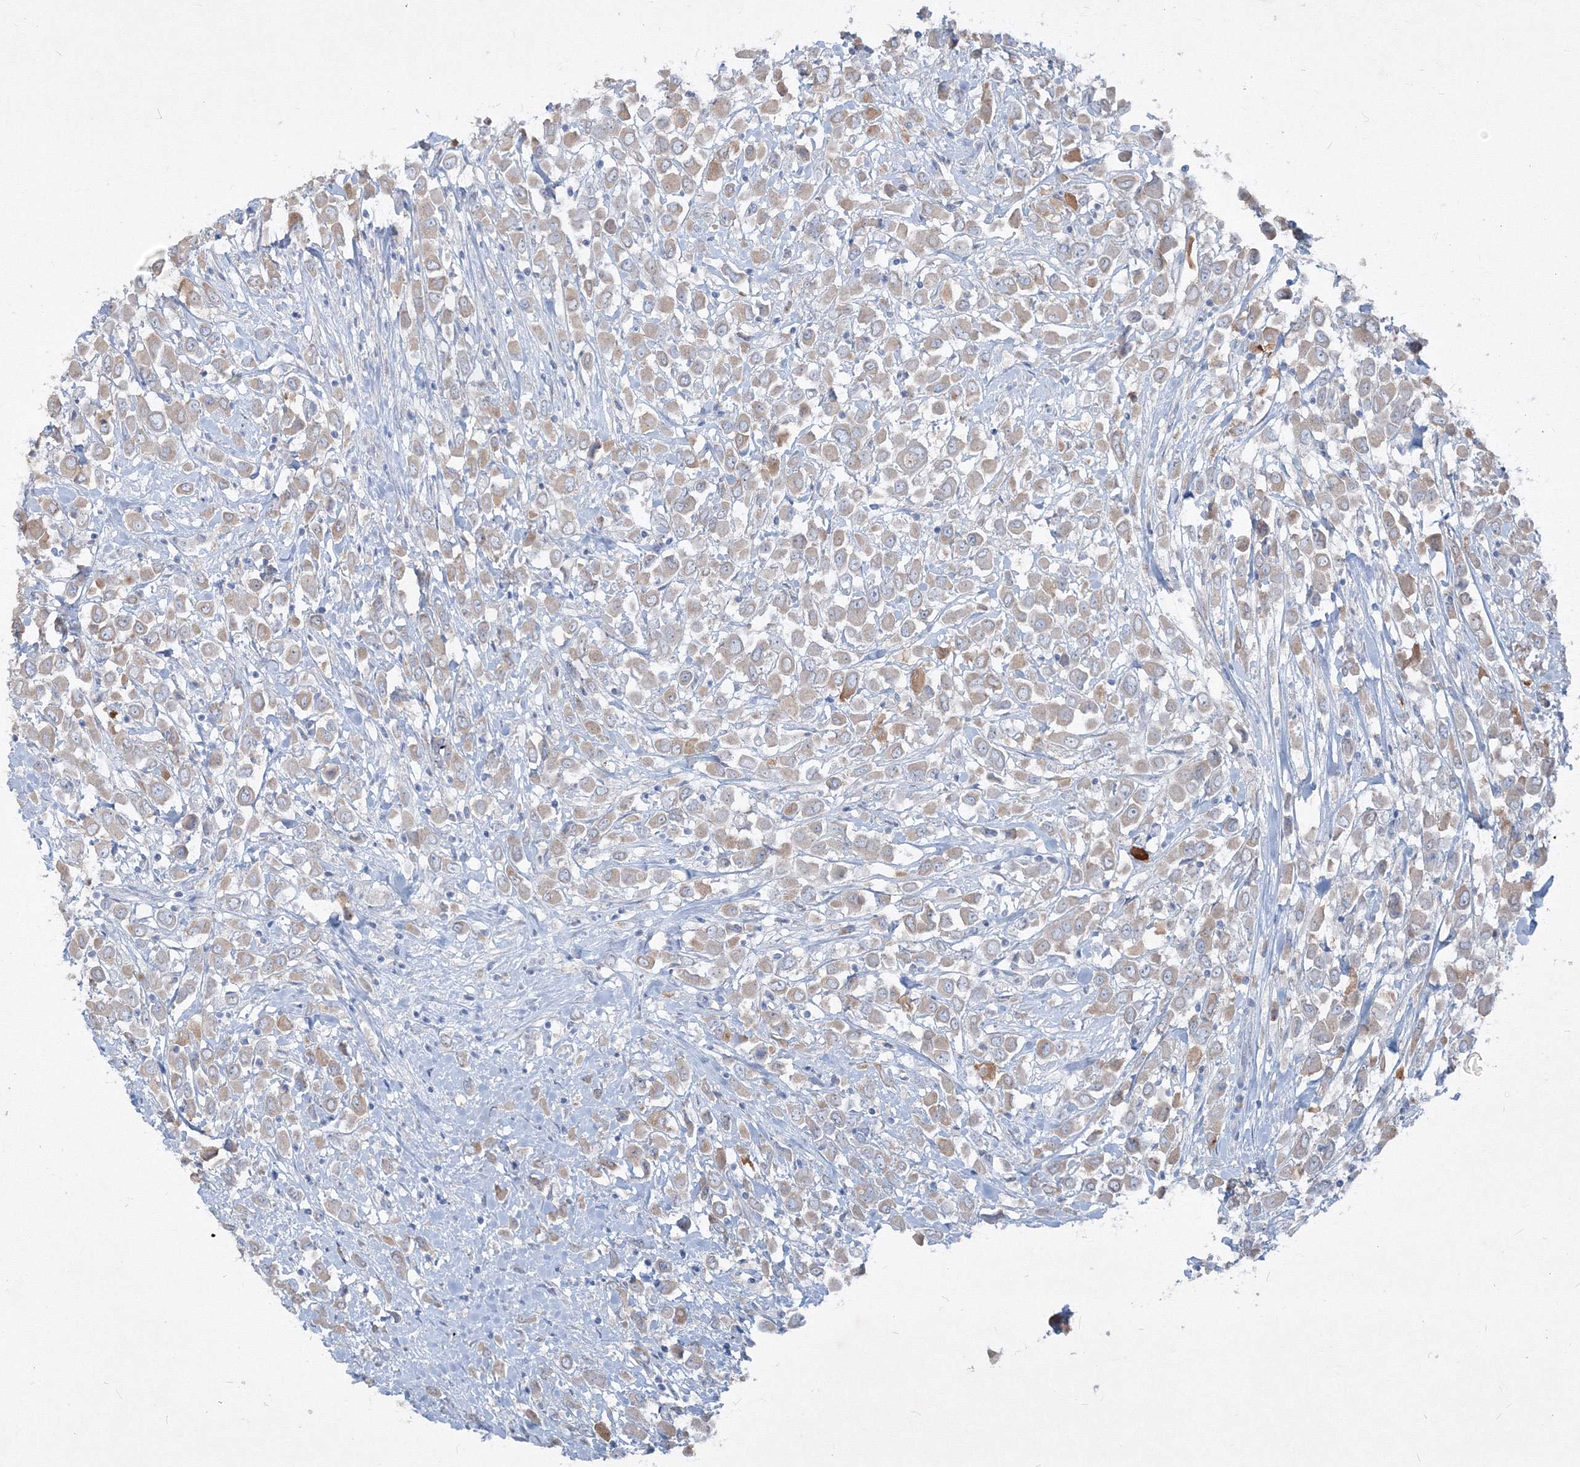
{"staining": {"intensity": "weak", "quantity": ">75%", "location": "cytoplasmic/membranous"}, "tissue": "breast cancer", "cell_type": "Tumor cells", "image_type": "cancer", "snomed": [{"axis": "morphology", "description": "Duct carcinoma"}, {"axis": "topography", "description": "Breast"}], "caption": "Tumor cells exhibit low levels of weak cytoplasmic/membranous staining in approximately >75% of cells in breast cancer (intraductal carcinoma). The protein is stained brown, and the nuclei are stained in blue (DAB (3,3'-diaminobenzidine) IHC with brightfield microscopy, high magnification).", "gene": "IFNAR1", "patient": {"sex": "female", "age": 61}}